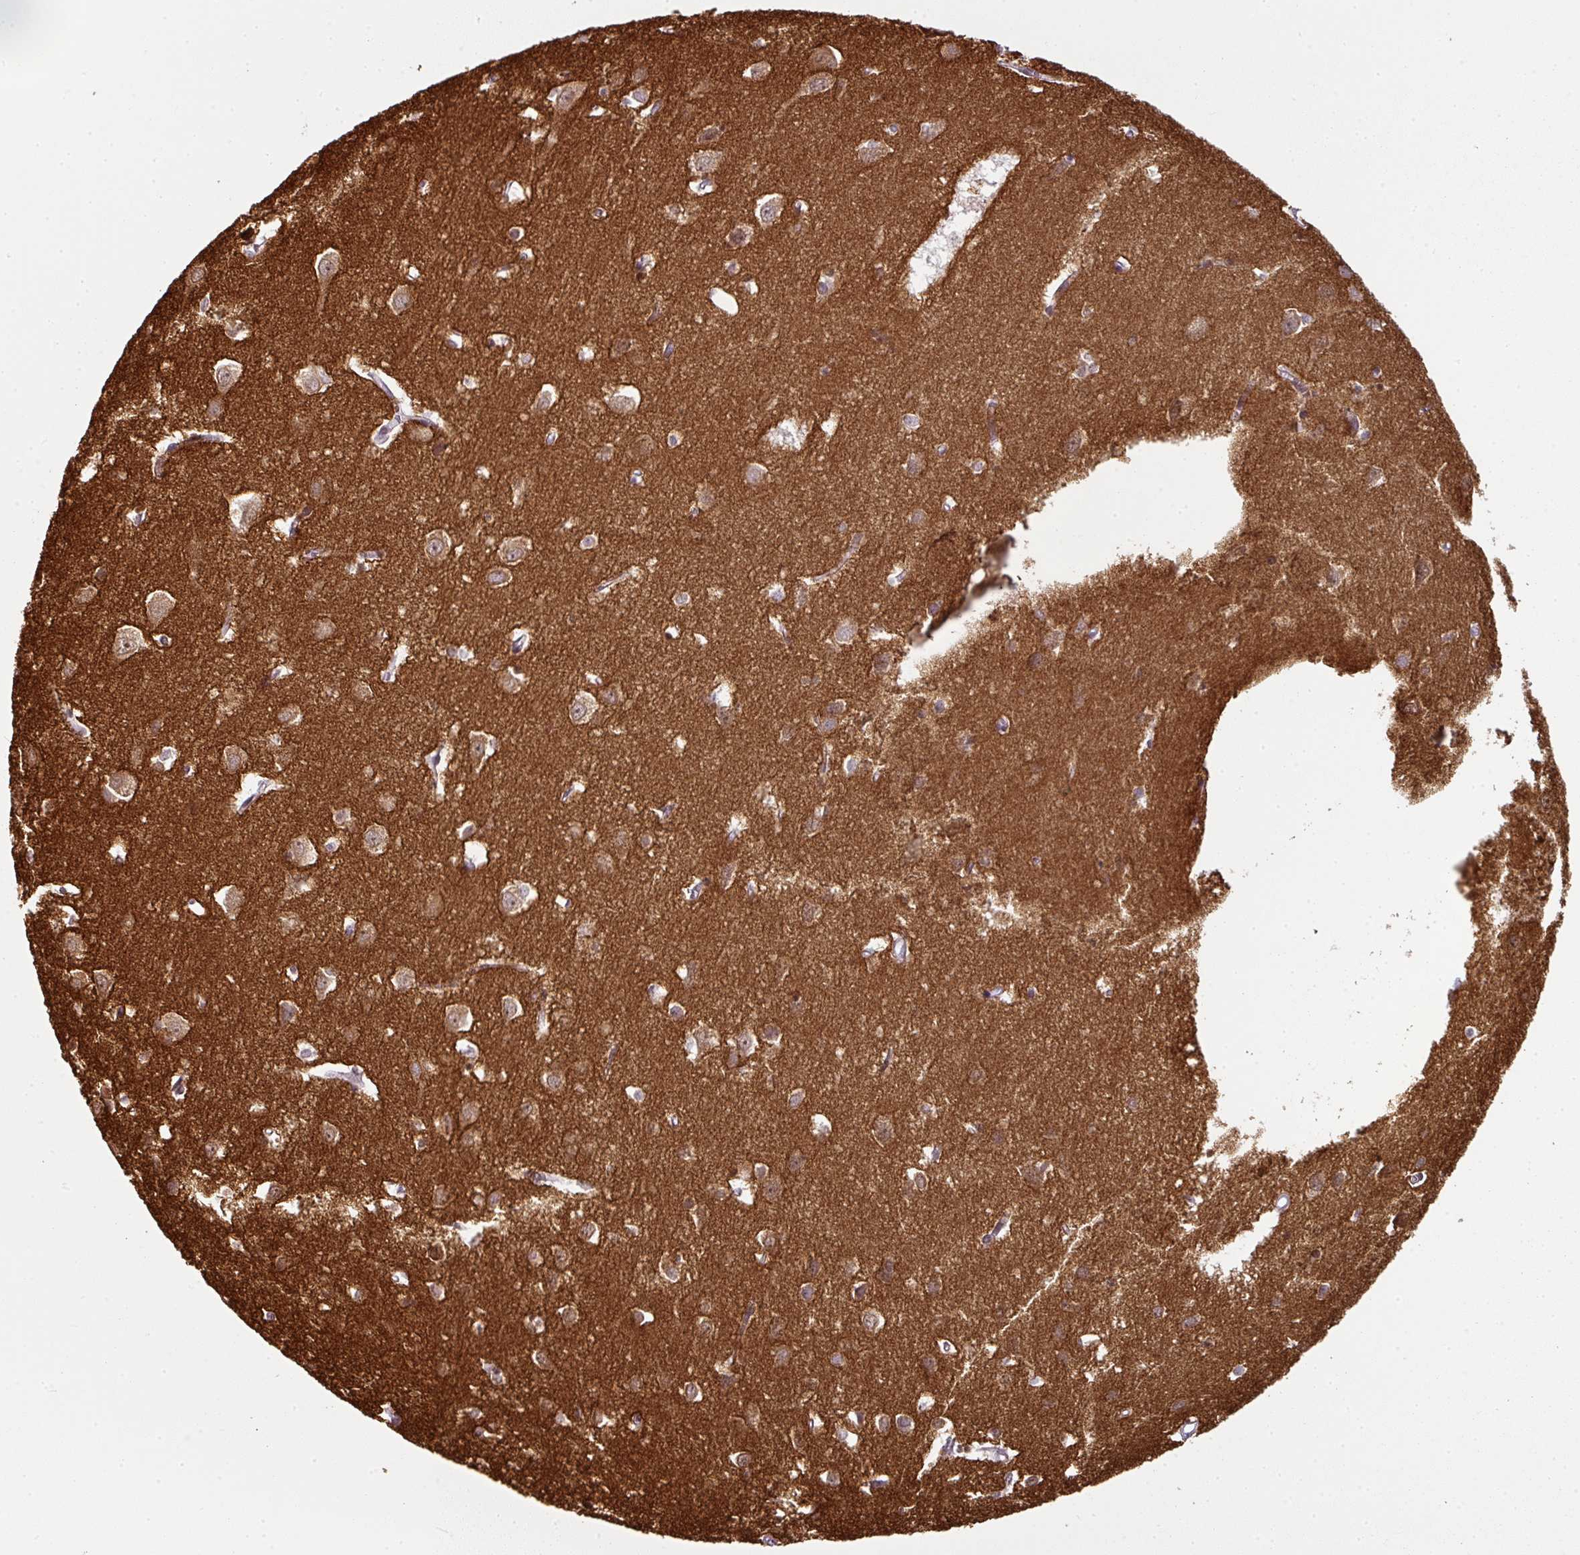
{"staining": {"intensity": "negative", "quantity": "none", "location": "none"}, "tissue": "cerebral cortex", "cell_type": "Endothelial cells", "image_type": "normal", "snomed": [{"axis": "morphology", "description": "Normal tissue, NOS"}, {"axis": "topography", "description": "Cerebral cortex"}], "caption": "High magnification brightfield microscopy of unremarkable cerebral cortex stained with DAB (brown) and counterstained with hematoxylin (blue): endothelial cells show no significant positivity.", "gene": "SYT8", "patient": {"sex": "male", "age": 70}}